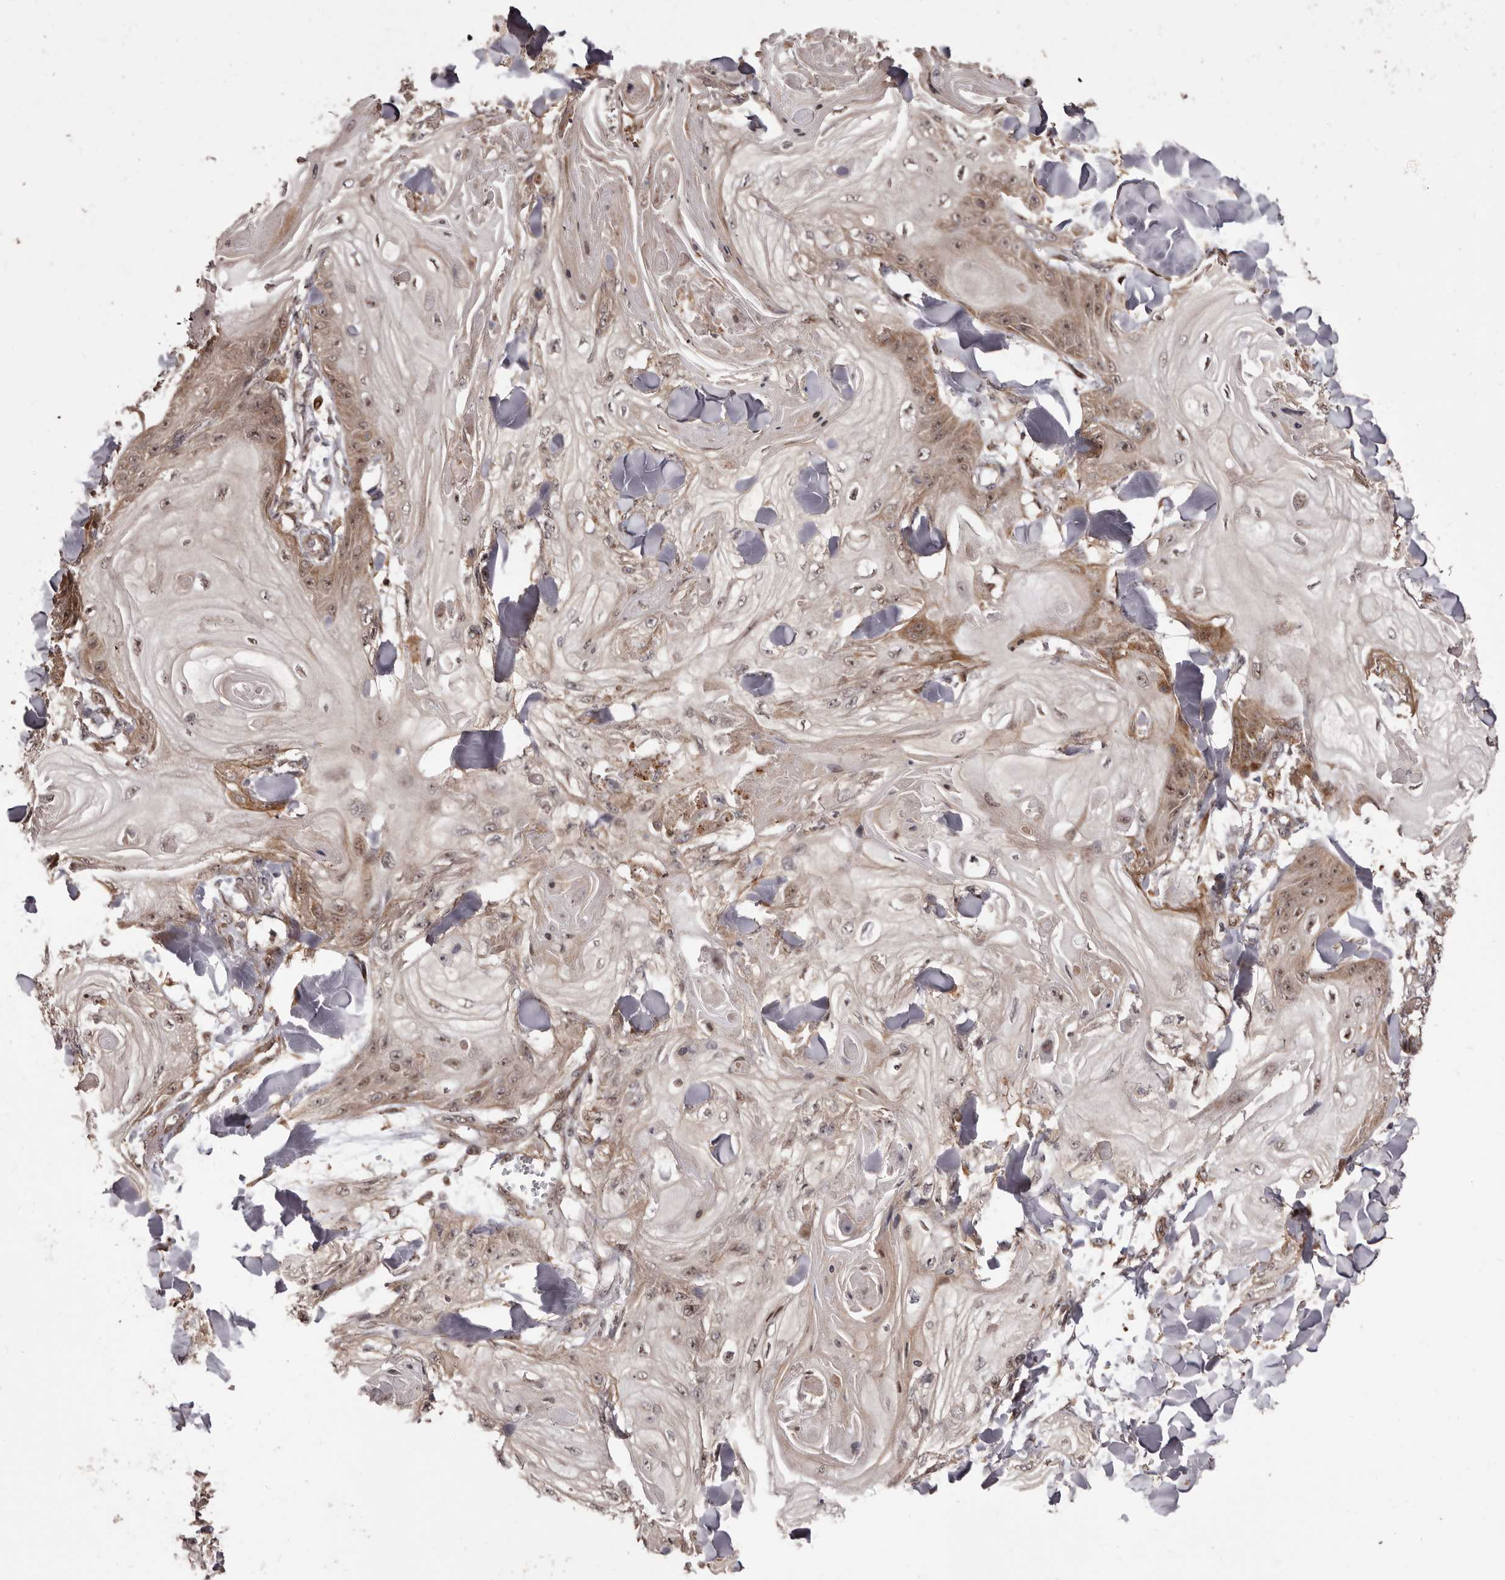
{"staining": {"intensity": "moderate", "quantity": "<25%", "location": "cytoplasmic/membranous,nuclear"}, "tissue": "skin cancer", "cell_type": "Tumor cells", "image_type": "cancer", "snomed": [{"axis": "morphology", "description": "Squamous cell carcinoma, NOS"}, {"axis": "topography", "description": "Skin"}], "caption": "A brown stain shows moderate cytoplasmic/membranous and nuclear expression of a protein in skin cancer (squamous cell carcinoma) tumor cells.", "gene": "ZCCHC7", "patient": {"sex": "male", "age": 74}}